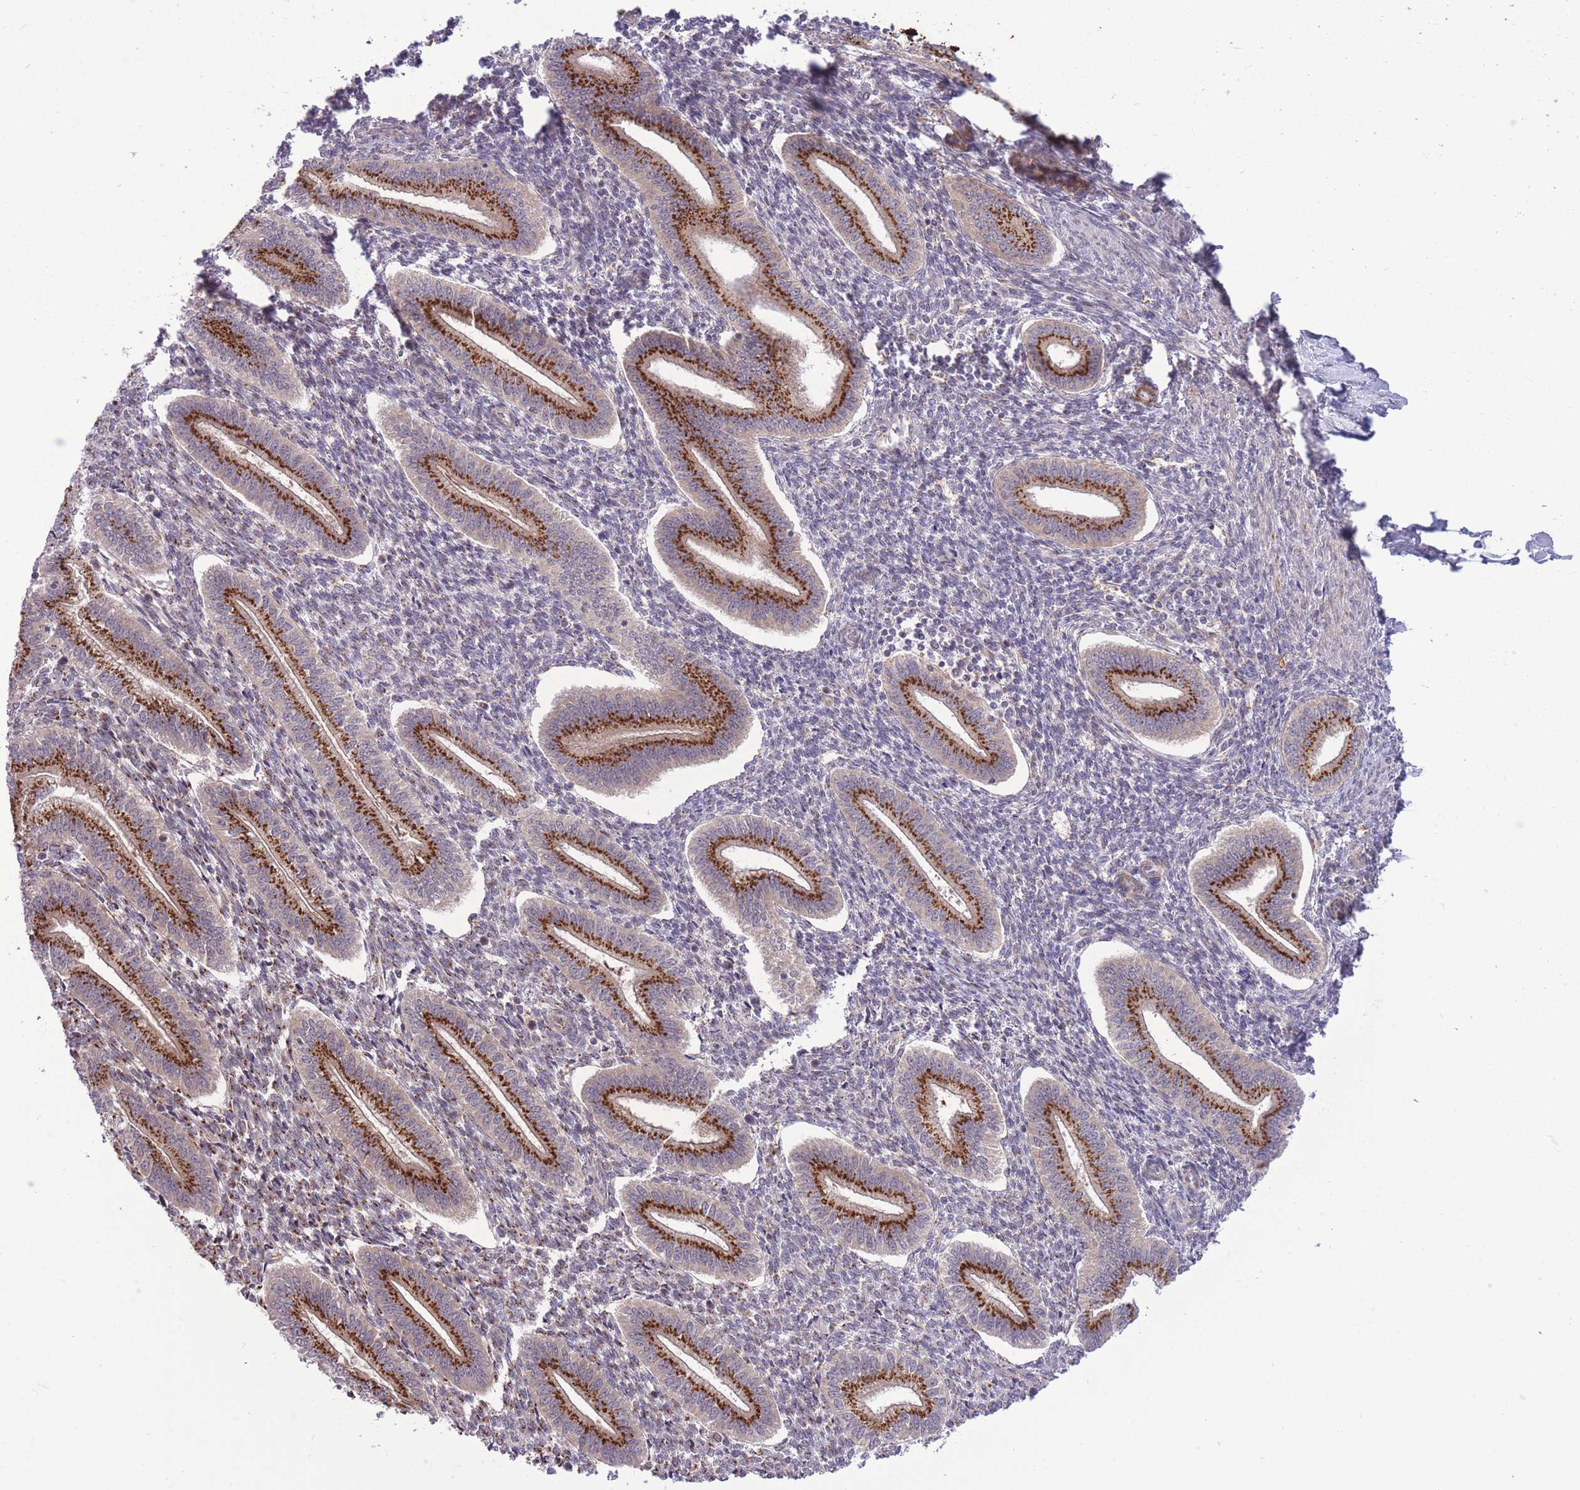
{"staining": {"intensity": "strong", "quantity": "<25%", "location": "cytoplasmic/membranous"}, "tissue": "endometrium", "cell_type": "Cells in endometrial stroma", "image_type": "normal", "snomed": [{"axis": "morphology", "description": "Normal tissue, NOS"}, {"axis": "topography", "description": "Endometrium"}], "caption": "Benign endometrium exhibits strong cytoplasmic/membranous staining in about <25% of cells in endometrial stroma, visualized by immunohistochemistry.", "gene": "ZBED5", "patient": {"sex": "female", "age": 34}}